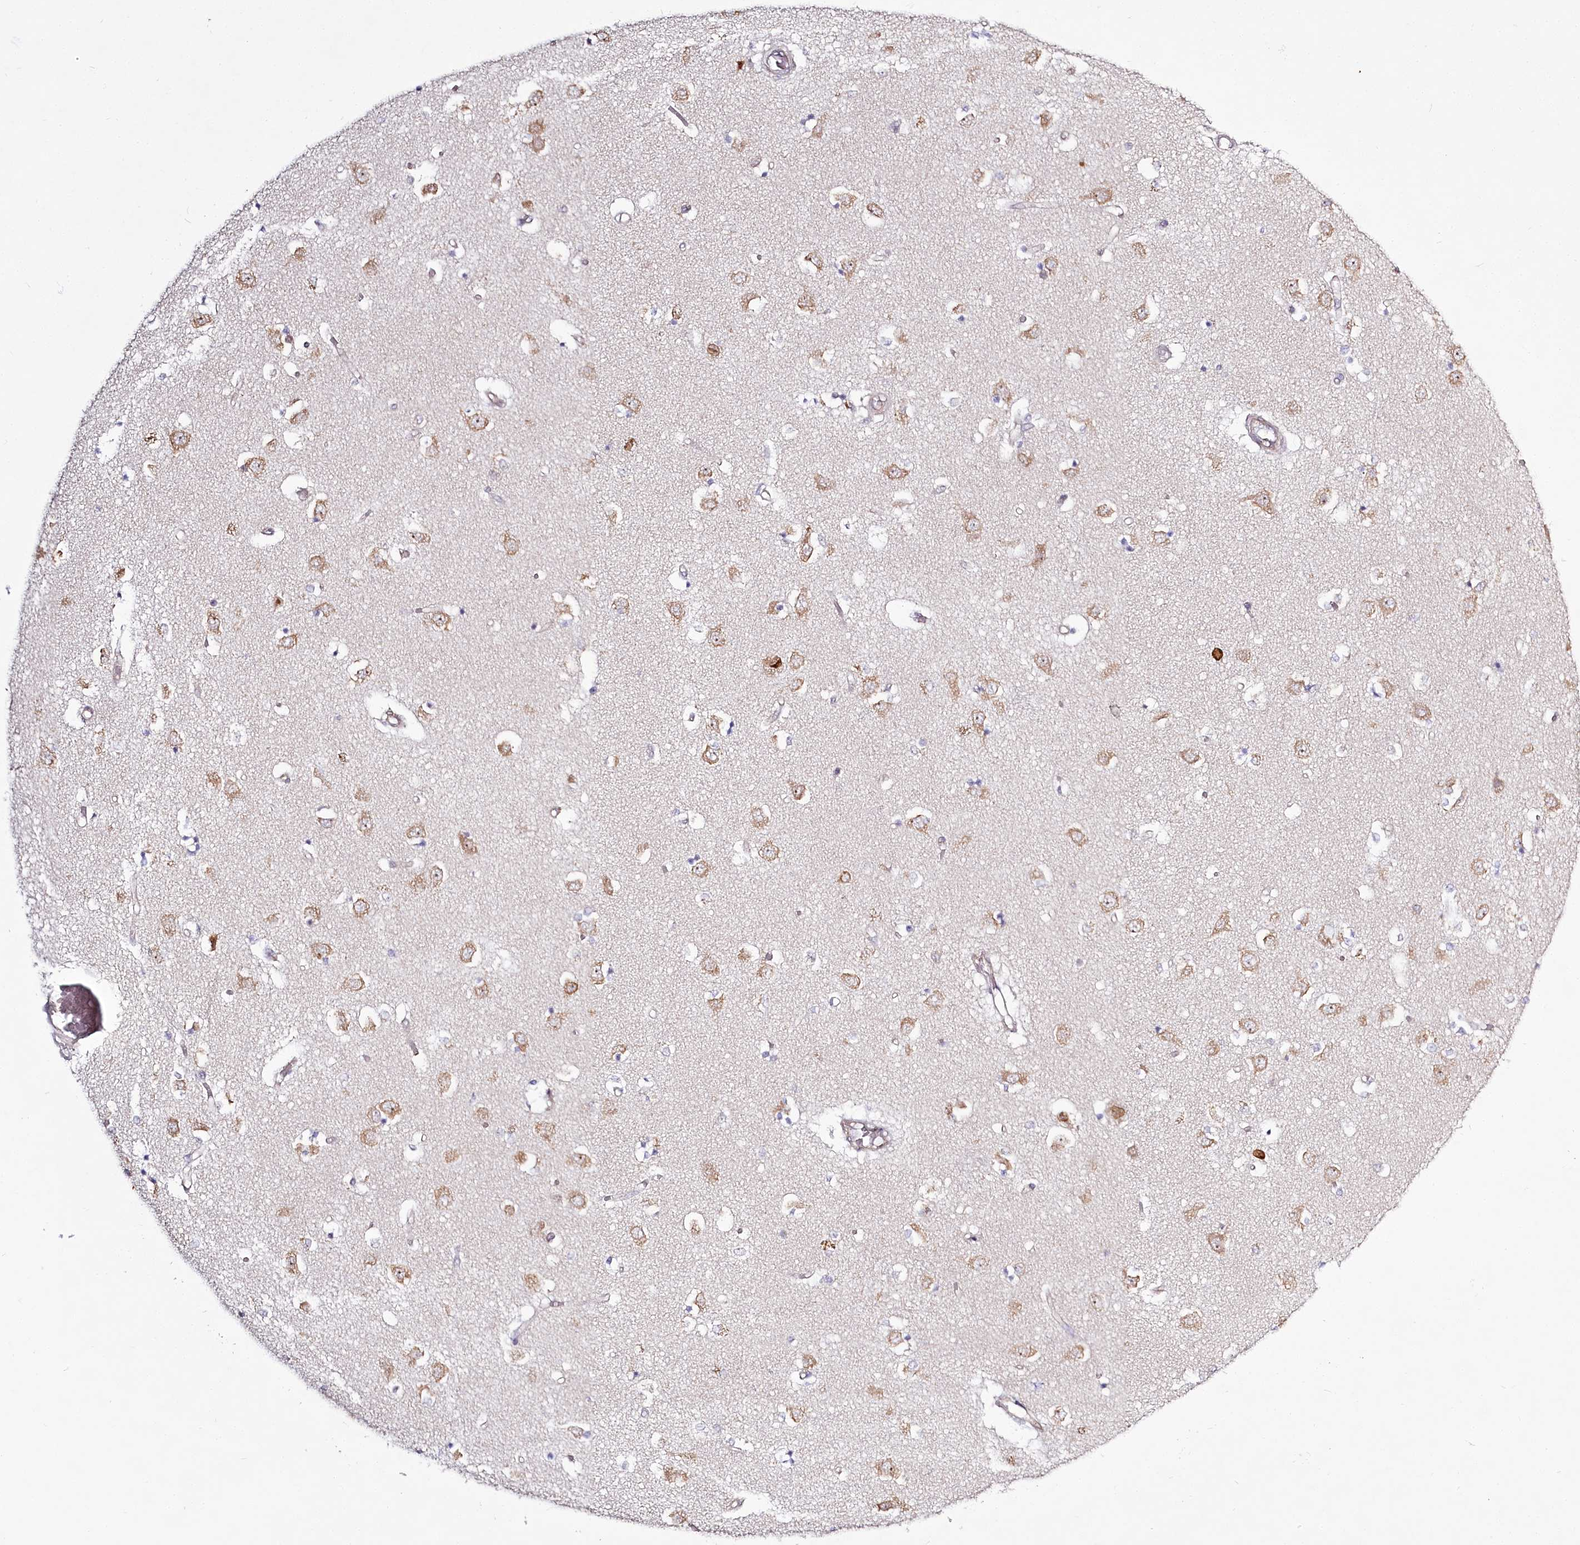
{"staining": {"intensity": "strong", "quantity": "<25%", "location": "cytoplasmic/membranous"}, "tissue": "caudate", "cell_type": "Glial cells", "image_type": "normal", "snomed": [{"axis": "morphology", "description": "Normal tissue, NOS"}, {"axis": "topography", "description": "Lateral ventricle wall"}], "caption": "A high-resolution histopathology image shows immunohistochemistry (IHC) staining of benign caudate, which reveals strong cytoplasmic/membranous staining in approximately <25% of glial cells.", "gene": "SPINK13", "patient": {"sex": "male", "age": 45}}